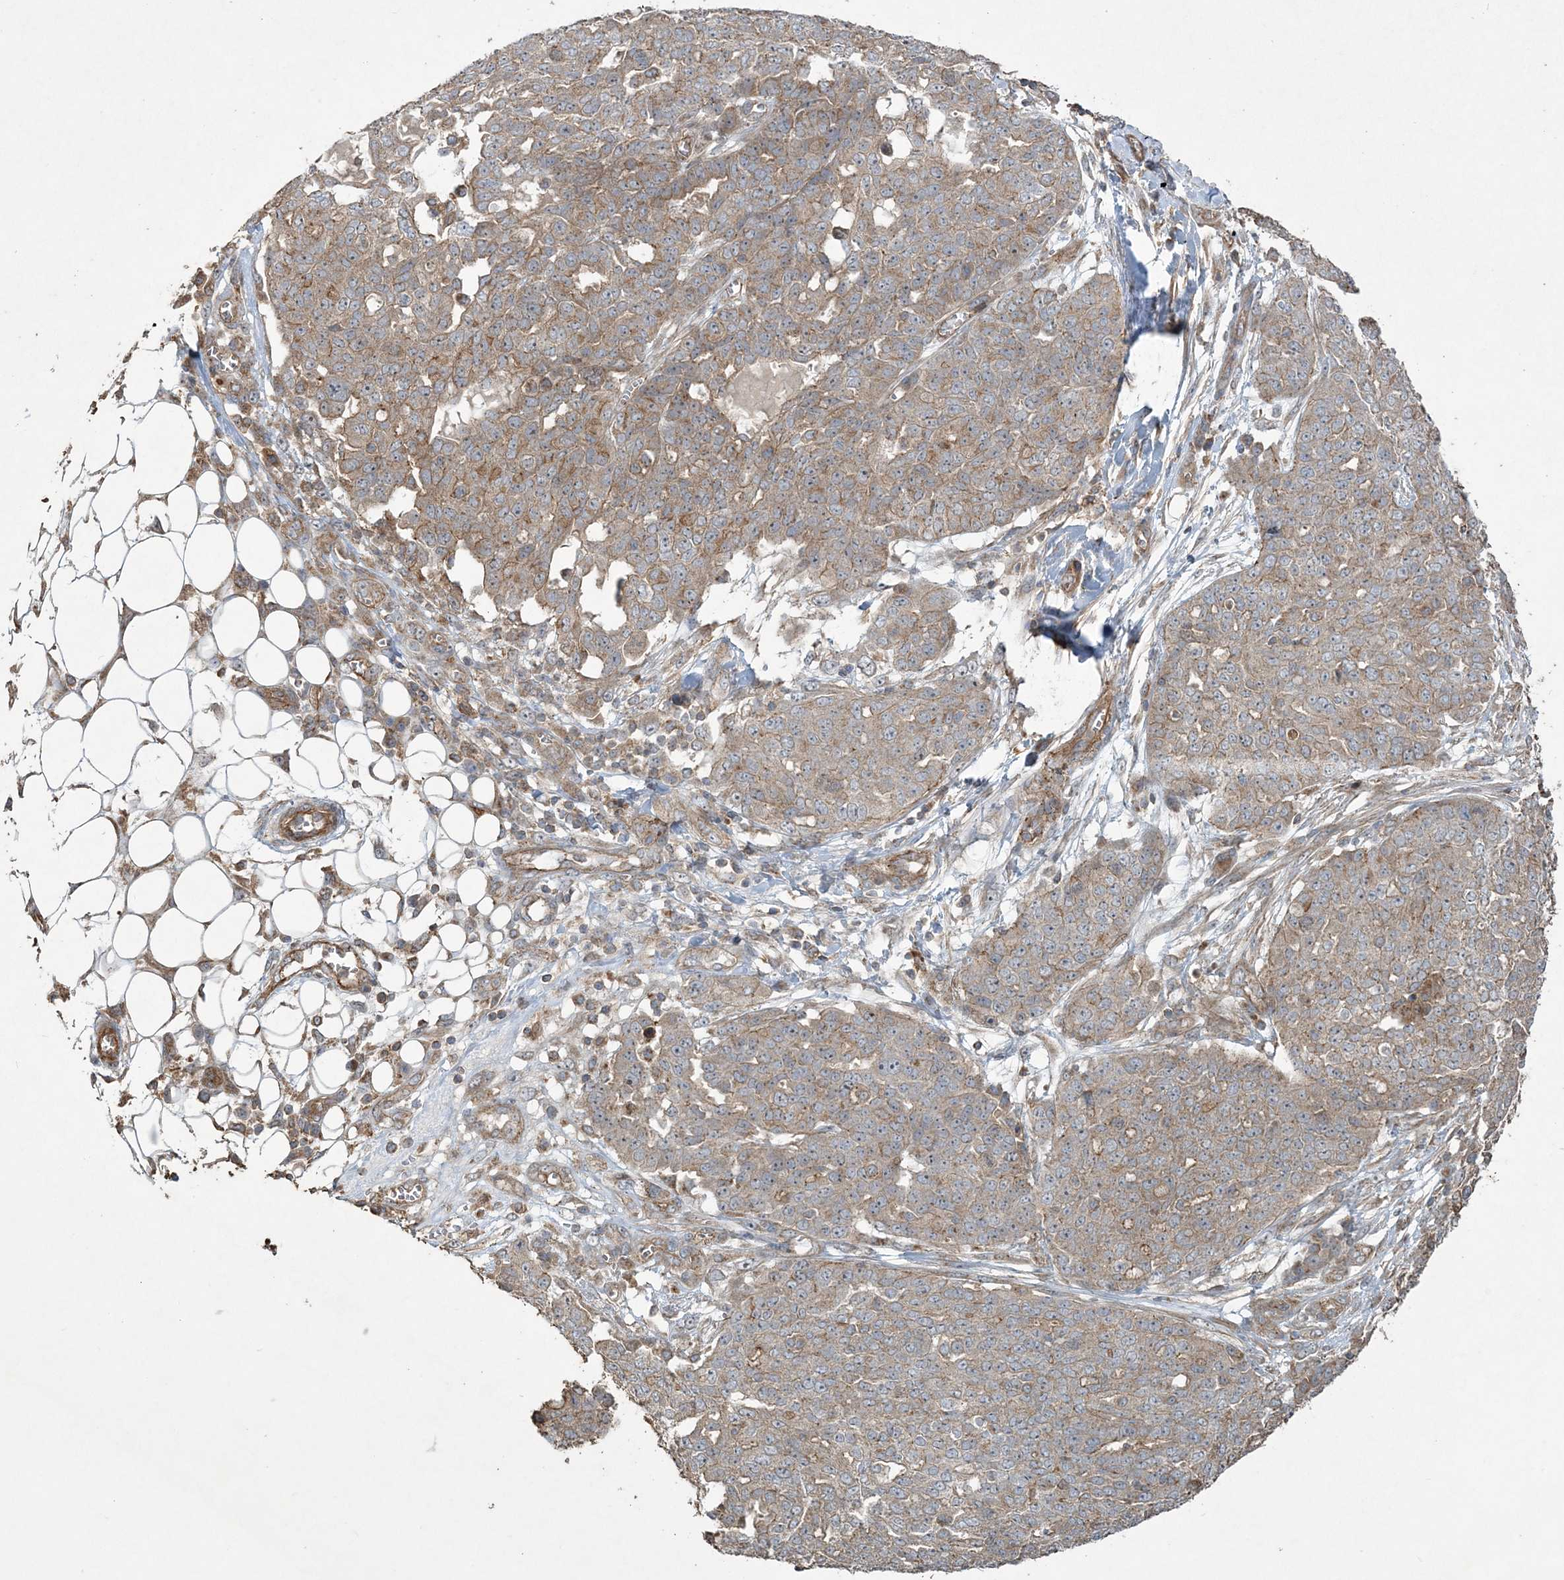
{"staining": {"intensity": "moderate", "quantity": ">75%", "location": "cytoplasmic/membranous"}, "tissue": "ovarian cancer", "cell_type": "Tumor cells", "image_type": "cancer", "snomed": [{"axis": "morphology", "description": "Cystadenocarcinoma, serous, NOS"}, {"axis": "topography", "description": "Soft tissue"}, {"axis": "topography", "description": "Ovary"}], "caption": "DAB (3,3'-diaminobenzidine) immunohistochemical staining of ovarian cancer (serous cystadenocarcinoma) displays moderate cytoplasmic/membranous protein positivity in approximately >75% of tumor cells. Ihc stains the protein of interest in brown and the nuclei are stained blue.", "gene": "TTC7A", "patient": {"sex": "female", "age": 57}}